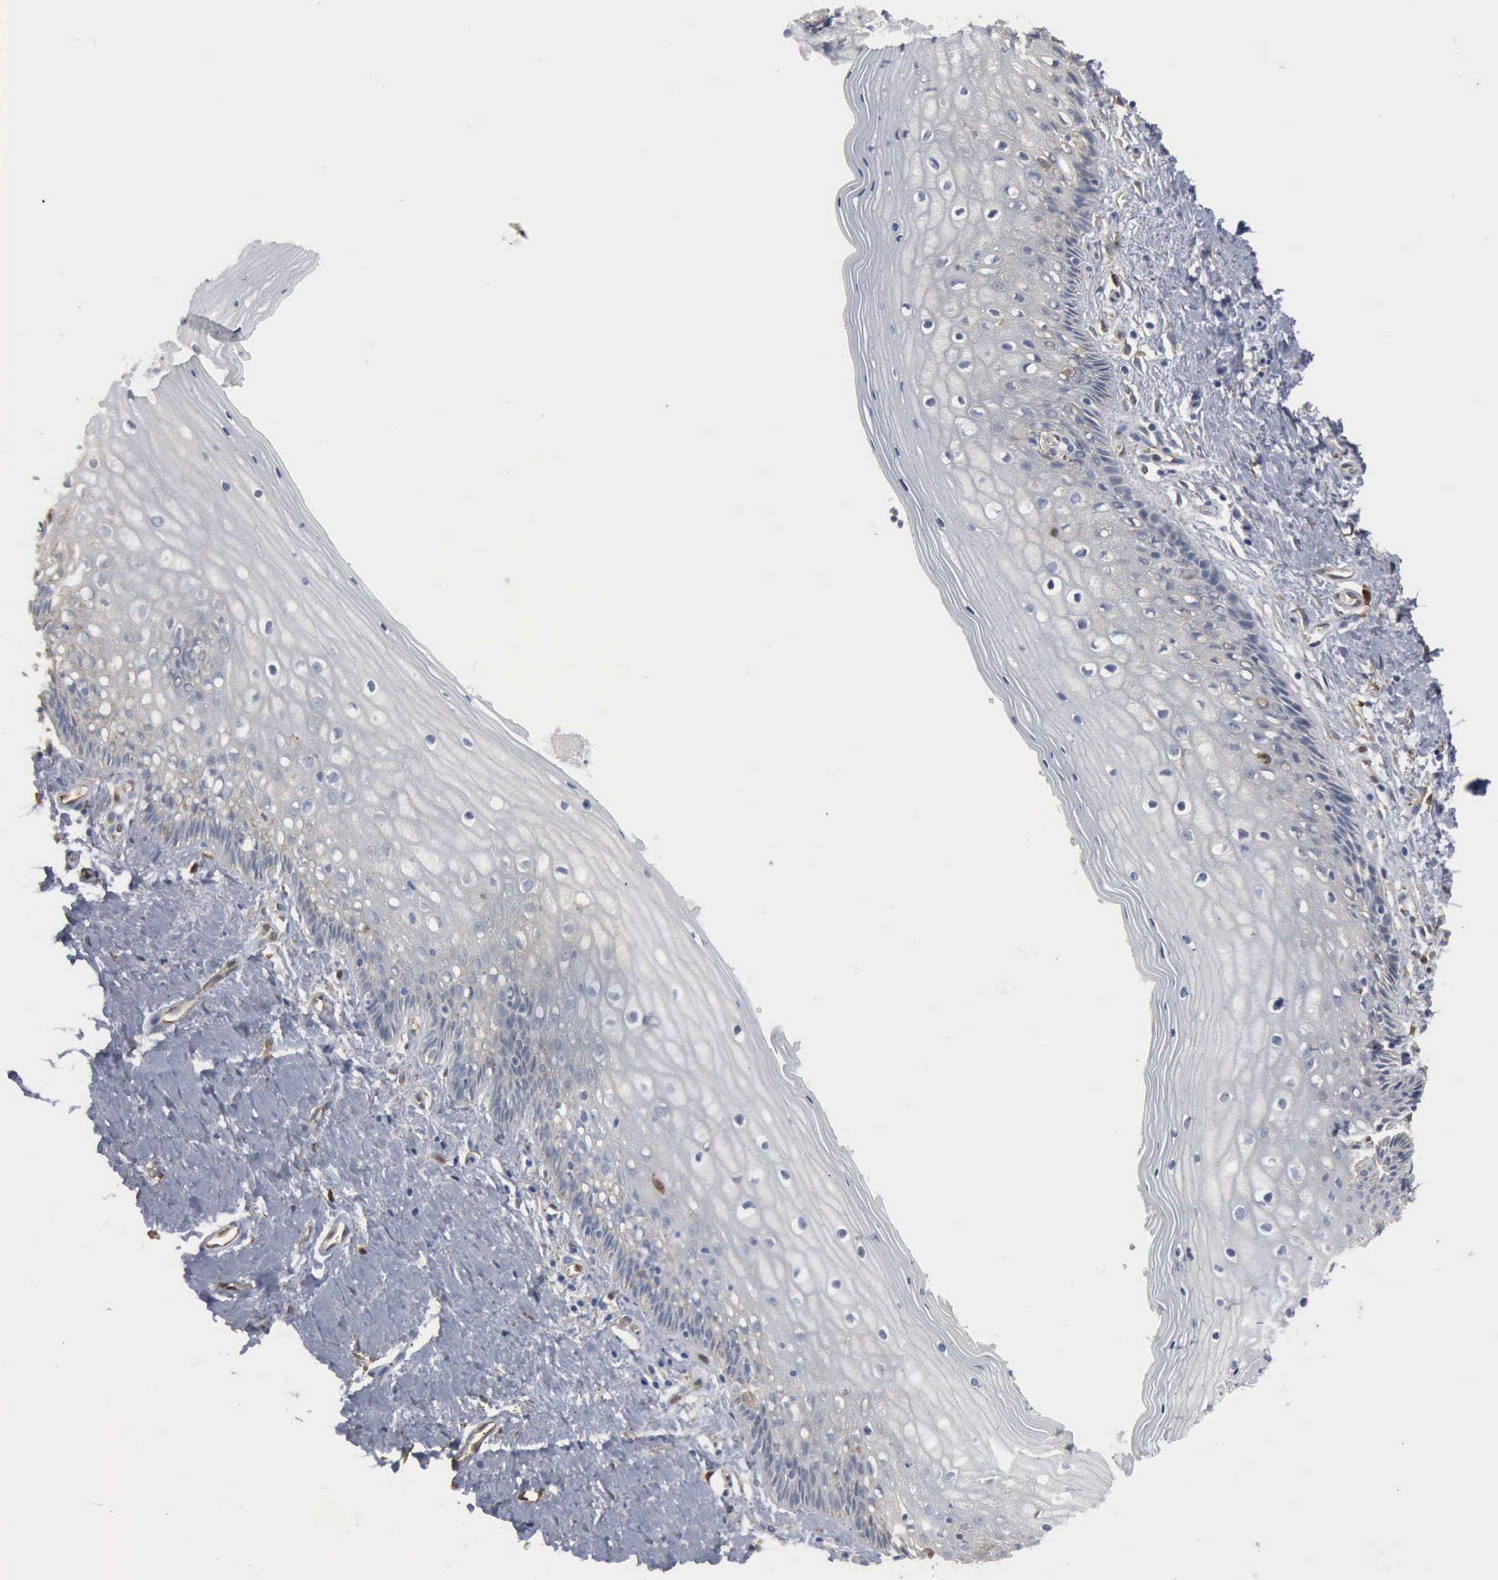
{"staining": {"intensity": "weak", "quantity": "<25%", "location": "cytoplasmic/membranous"}, "tissue": "vagina", "cell_type": "Squamous epithelial cells", "image_type": "normal", "snomed": [{"axis": "morphology", "description": "Normal tissue, NOS"}, {"axis": "topography", "description": "Vagina"}], "caption": "IHC photomicrograph of unremarkable human vagina stained for a protein (brown), which exhibits no expression in squamous epithelial cells. (DAB immunohistochemistry (IHC), high magnification).", "gene": "FSCN1", "patient": {"sex": "female", "age": 46}}